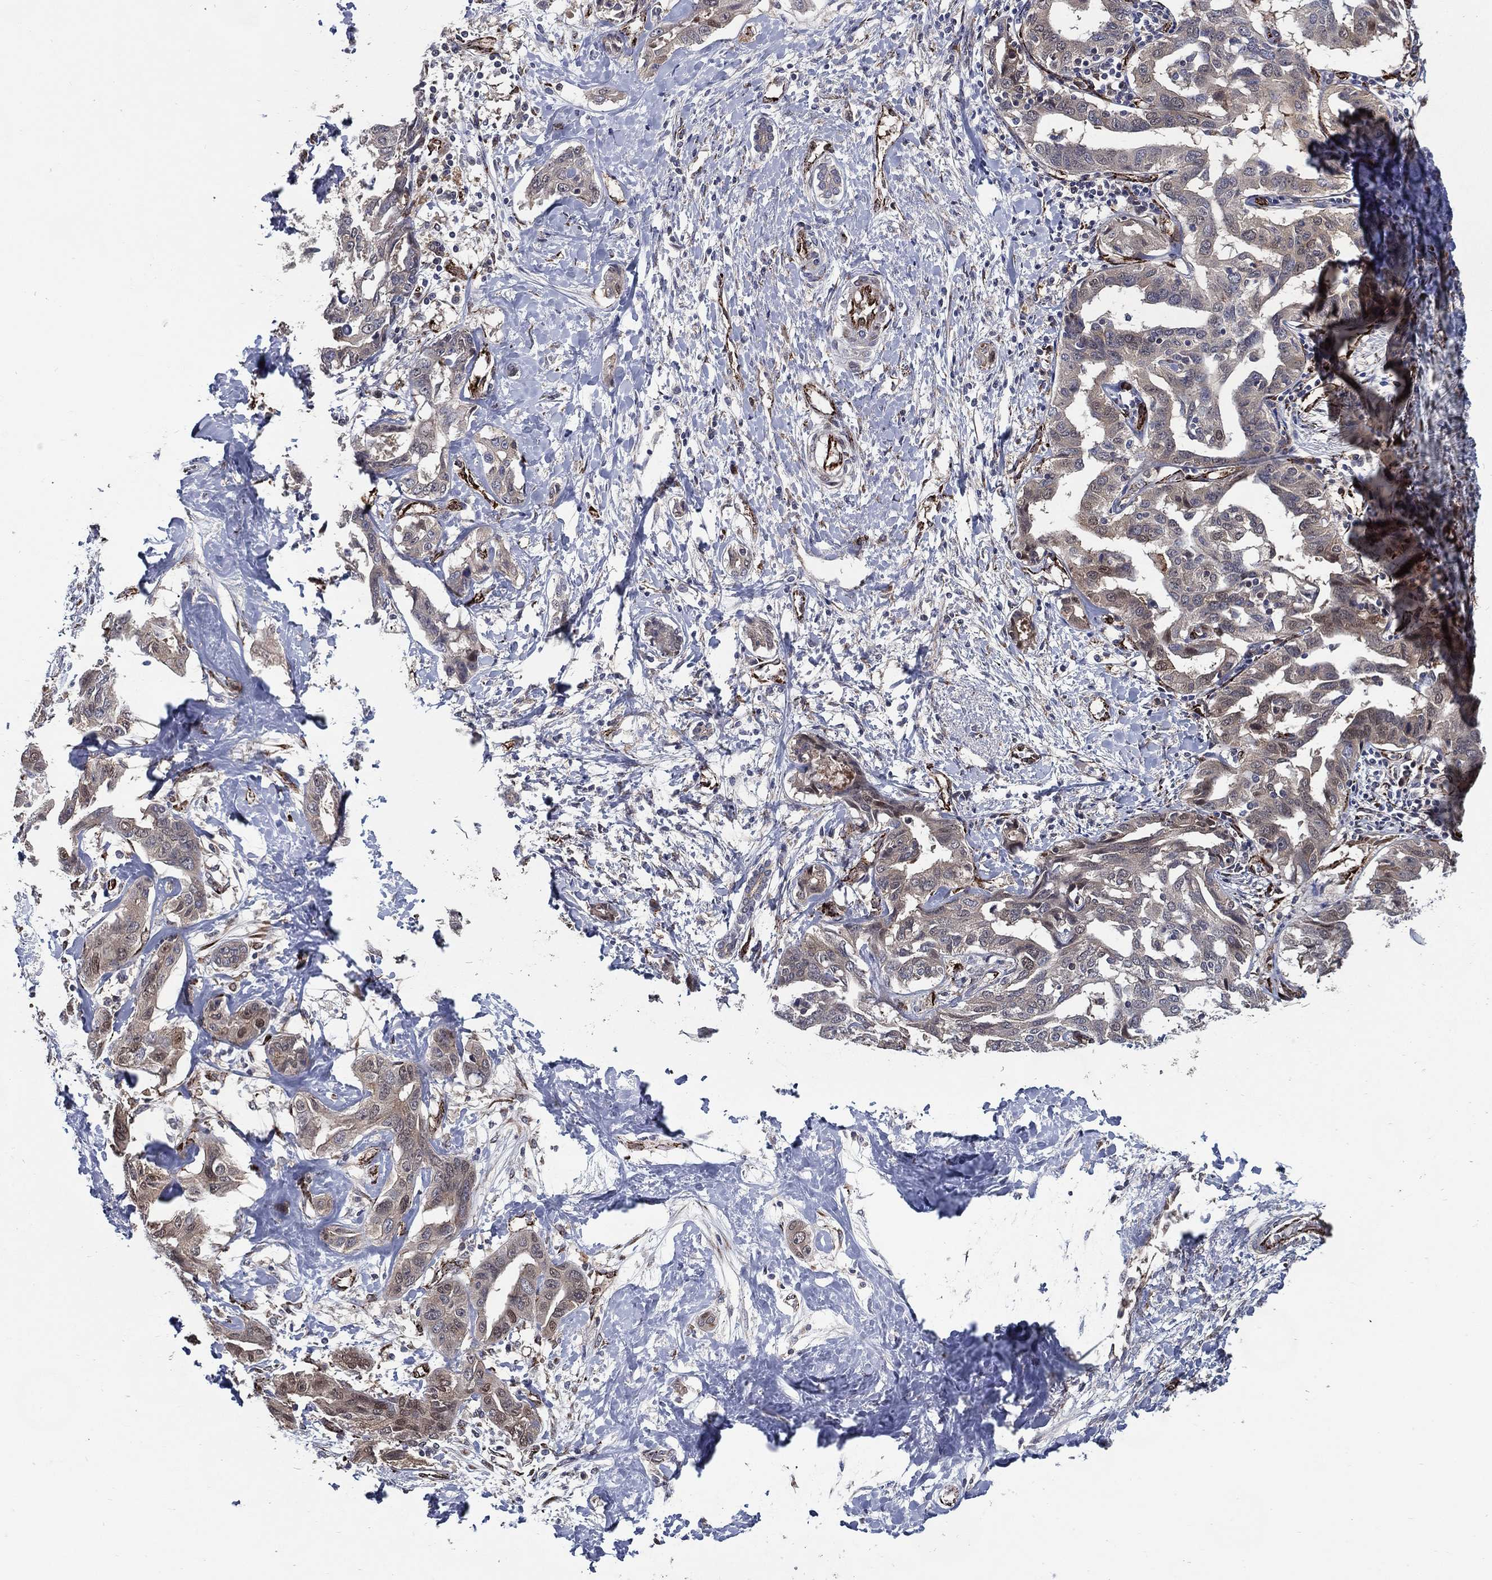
{"staining": {"intensity": "negative", "quantity": "none", "location": "none"}, "tissue": "liver cancer", "cell_type": "Tumor cells", "image_type": "cancer", "snomed": [{"axis": "morphology", "description": "Cholangiocarcinoma"}, {"axis": "topography", "description": "Liver"}], "caption": "This is an immunohistochemistry (IHC) micrograph of liver cancer (cholangiocarcinoma). There is no expression in tumor cells.", "gene": "ARHGAP11A", "patient": {"sex": "male", "age": 59}}